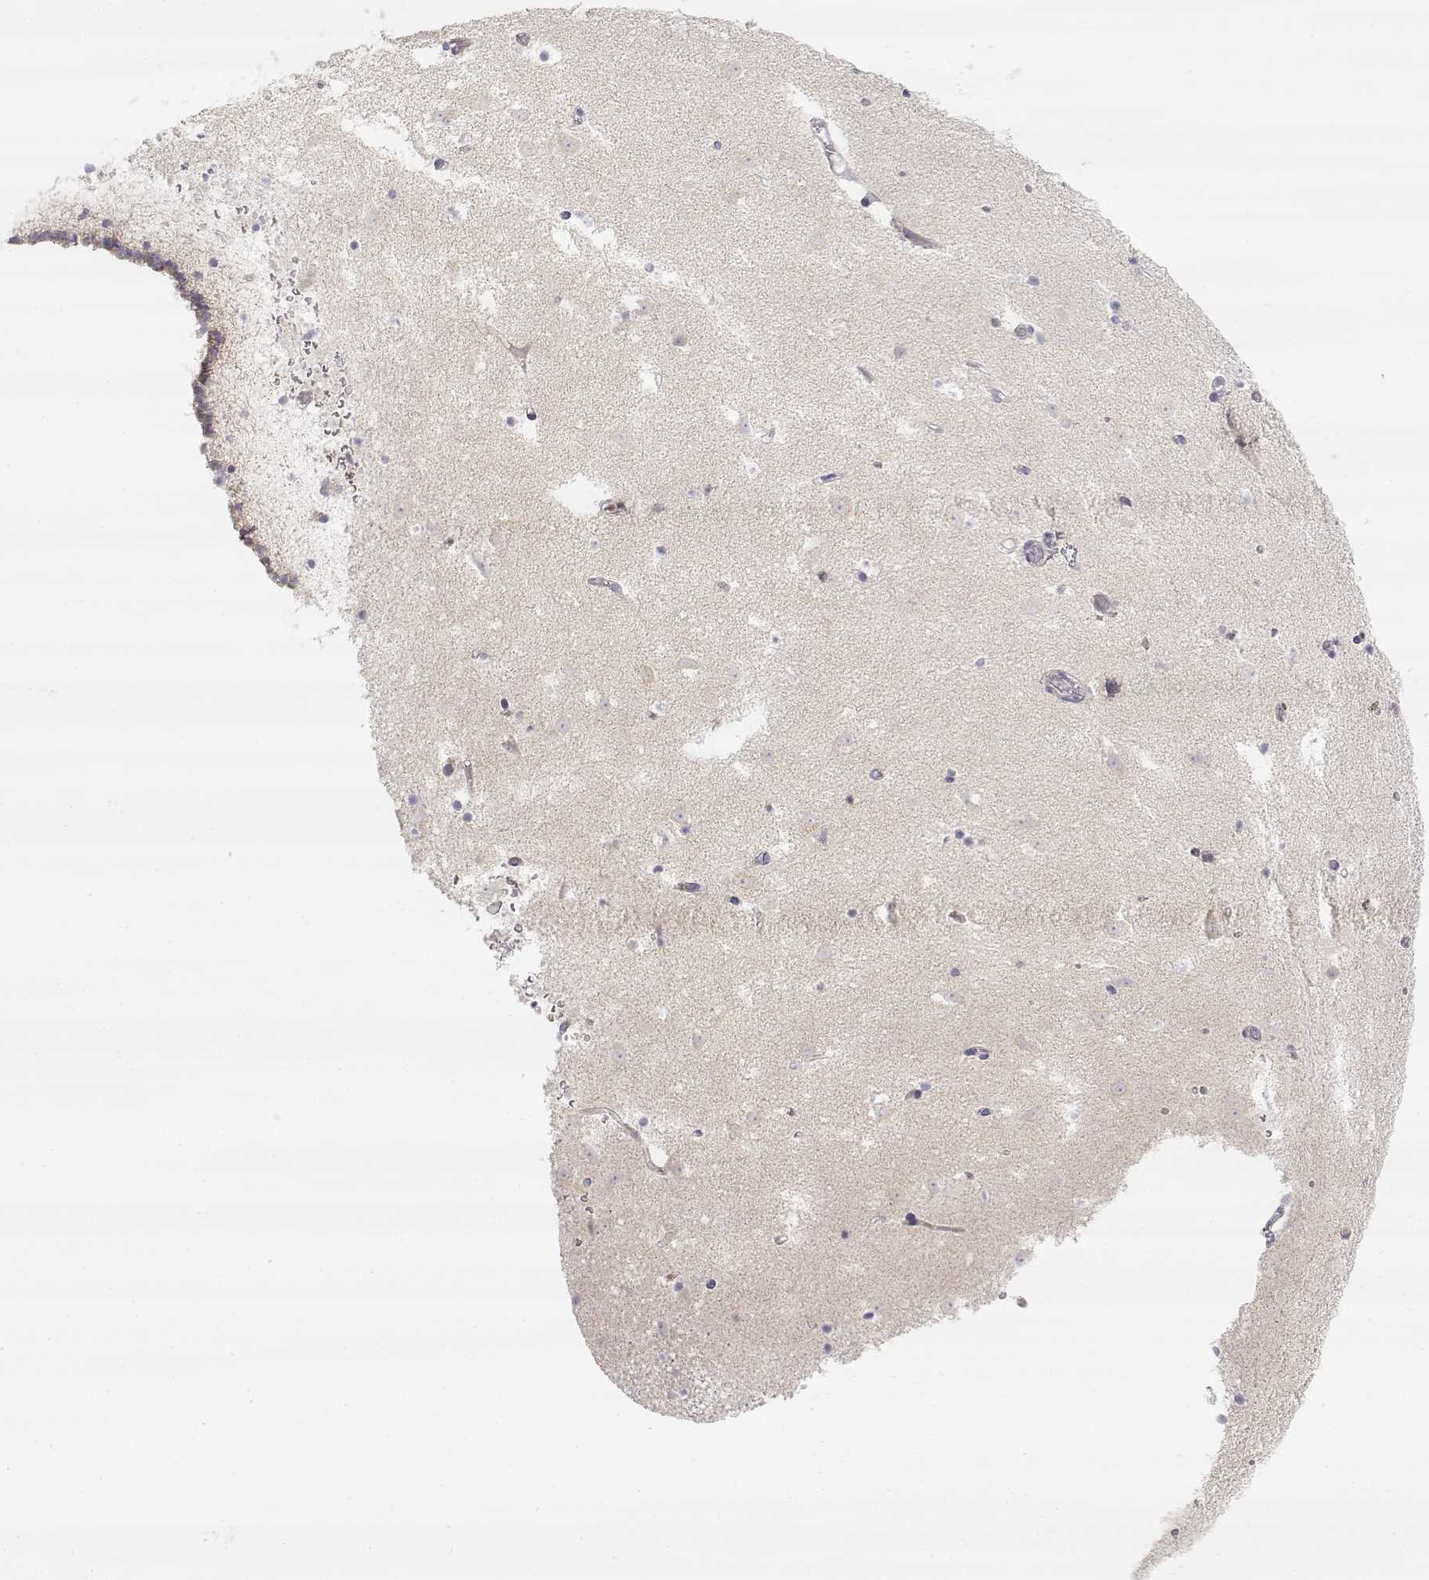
{"staining": {"intensity": "negative", "quantity": "none", "location": "none"}, "tissue": "caudate", "cell_type": "Glial cells", "image_type": "normal", "snomed": [{"axis": "morphology", "description": "Normal tissue, NOS"}, {"axis": "topography", "description": "Lateral ventricle wall"}], "caption": "IHC photomicrograph of unremarkable human caudate stained for a protein (brown), which reveals no staining in glial cells.", "gene": "GLIPR1L2", "patient": {"sex": "female", "age": 42}}